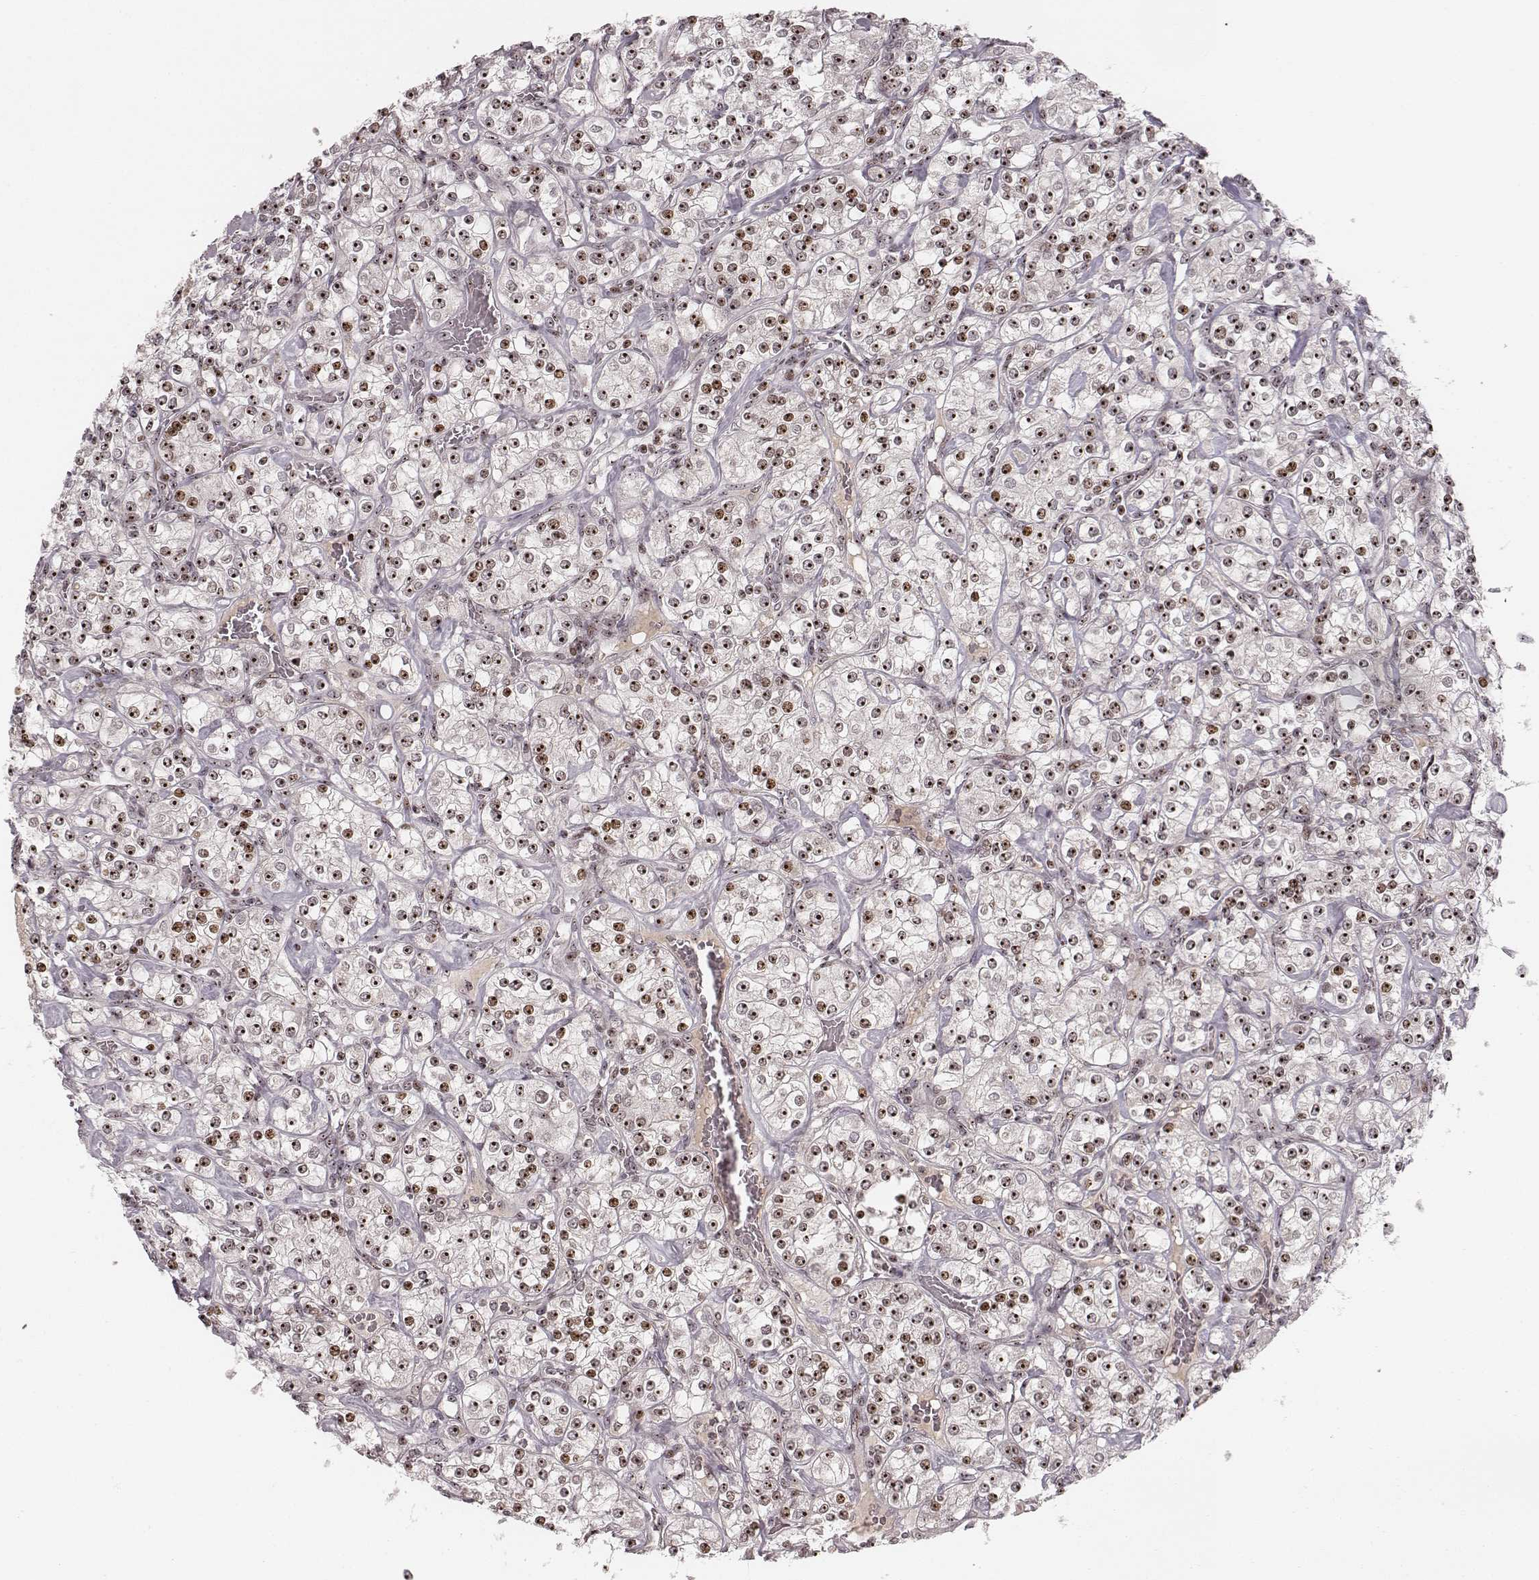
{"staining": {"intensity": "moderate", "quantity": ">75%", "location": "nuclear"}, "tissue": "renal cancer", "cell_type": "Tumor cells", "image_type": "cancer", "snomed": [{"axis": "morphology", "description": "Adenocarcinoma, NOS"}, {"axis": "topography", "description": "Kidney"}], "caption": "Approximately >75% of tumor cells in human renal cancer reveal moderate nuclear protein positivity as visualized by brown immunohistochemical staining.", "gene": "NOP56", "patient": {"sex": "male", "age": 77}}